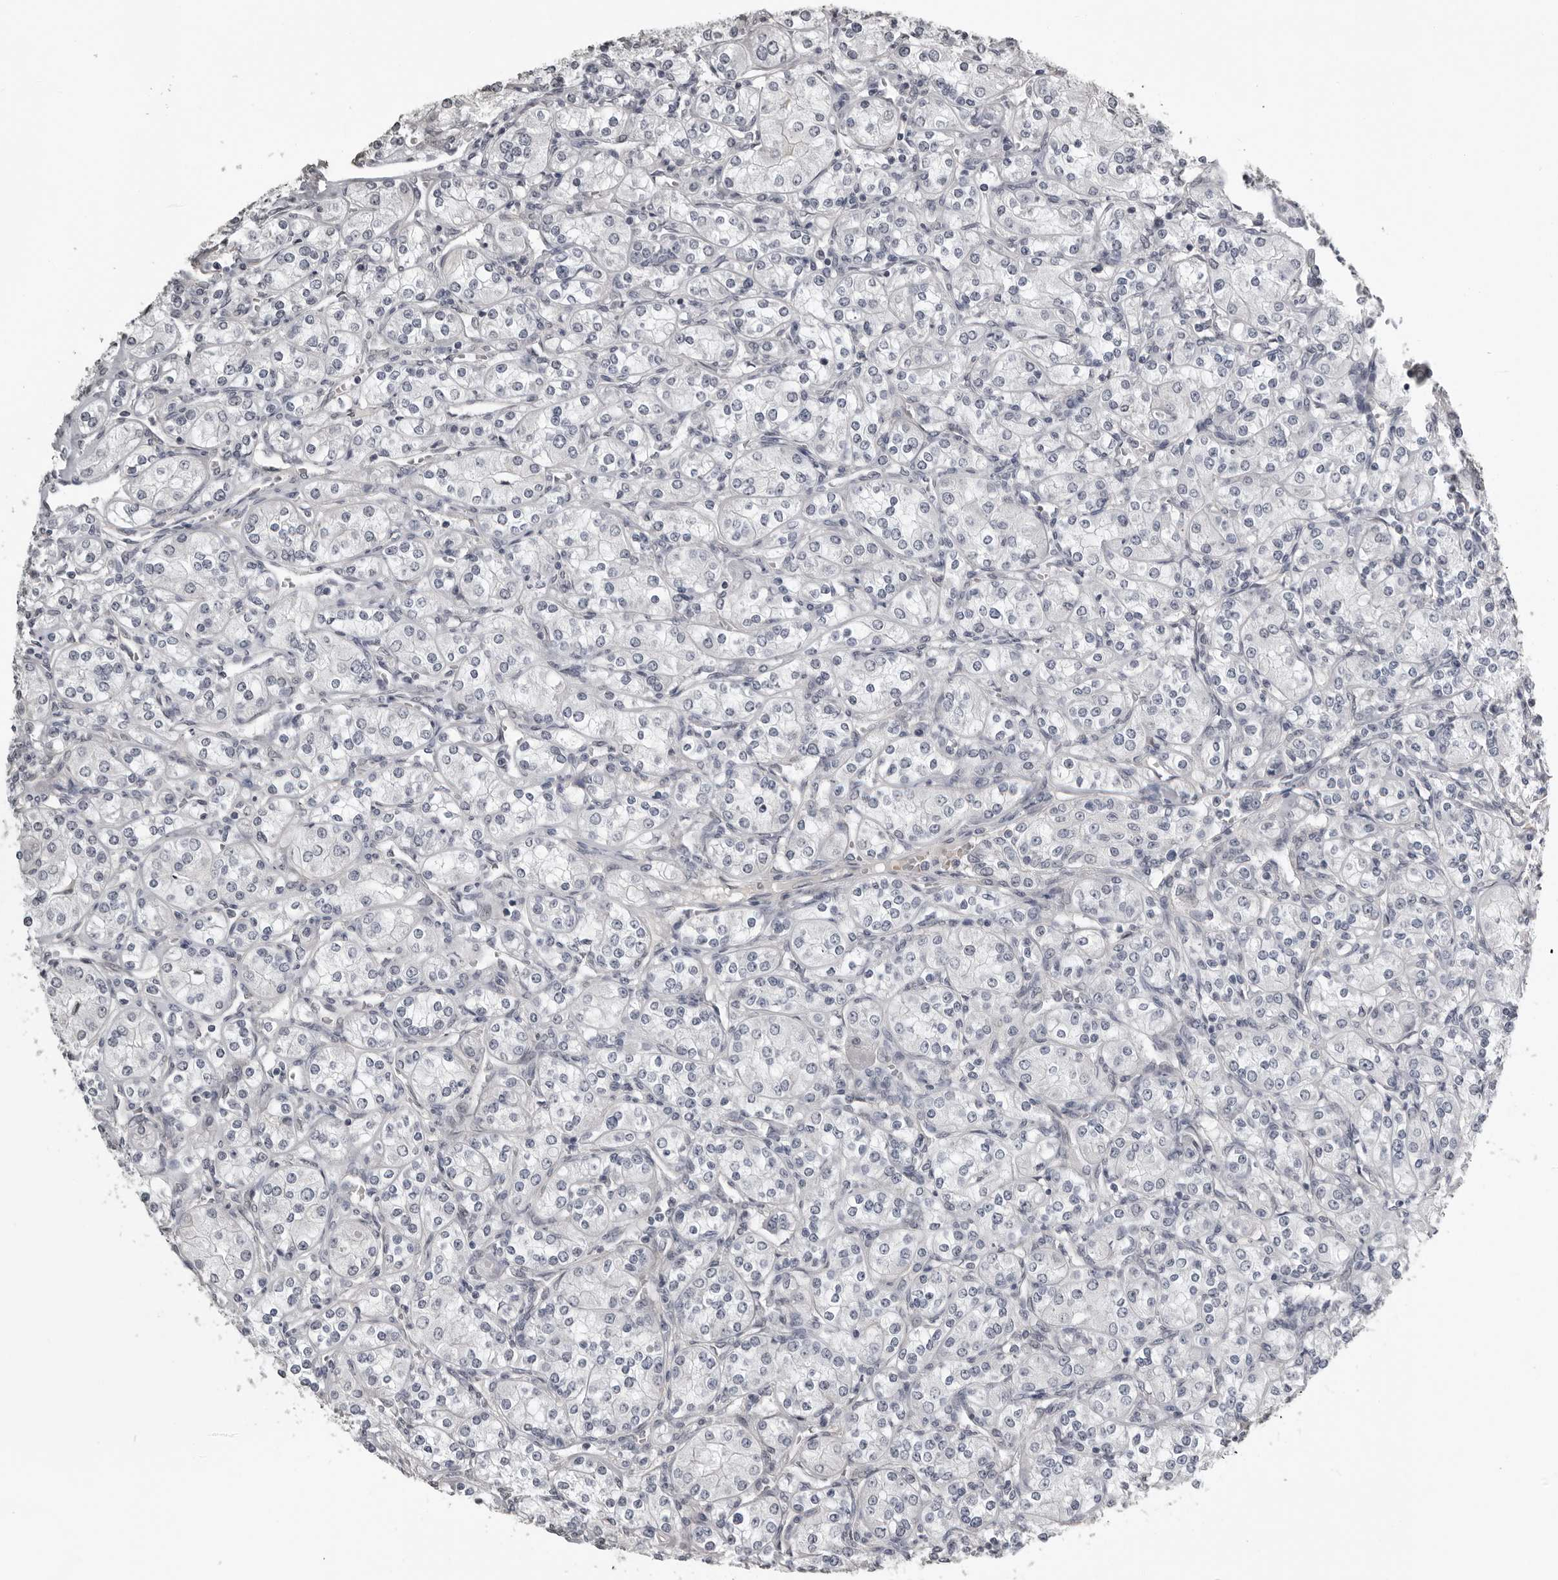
{"staining": {"intensity": "negative", "quantity": "none", "location": "none"}, "tissue": "renal cancer", "cell_type": "Tumor cells", "image_type": "cancer", "snomed": [{"axis": "morphology", "description": "Adenocarcinoma, NOS"}, {"axis": "topography", "description": "Kidney"}], "caption": "This is a image of immunohistochemistry staining of renal cancer (adenocarcinoma), which shows no expression in tumor cells.", "gene": "PRRX2", "patient": {"sex": "male", "age": 77}}